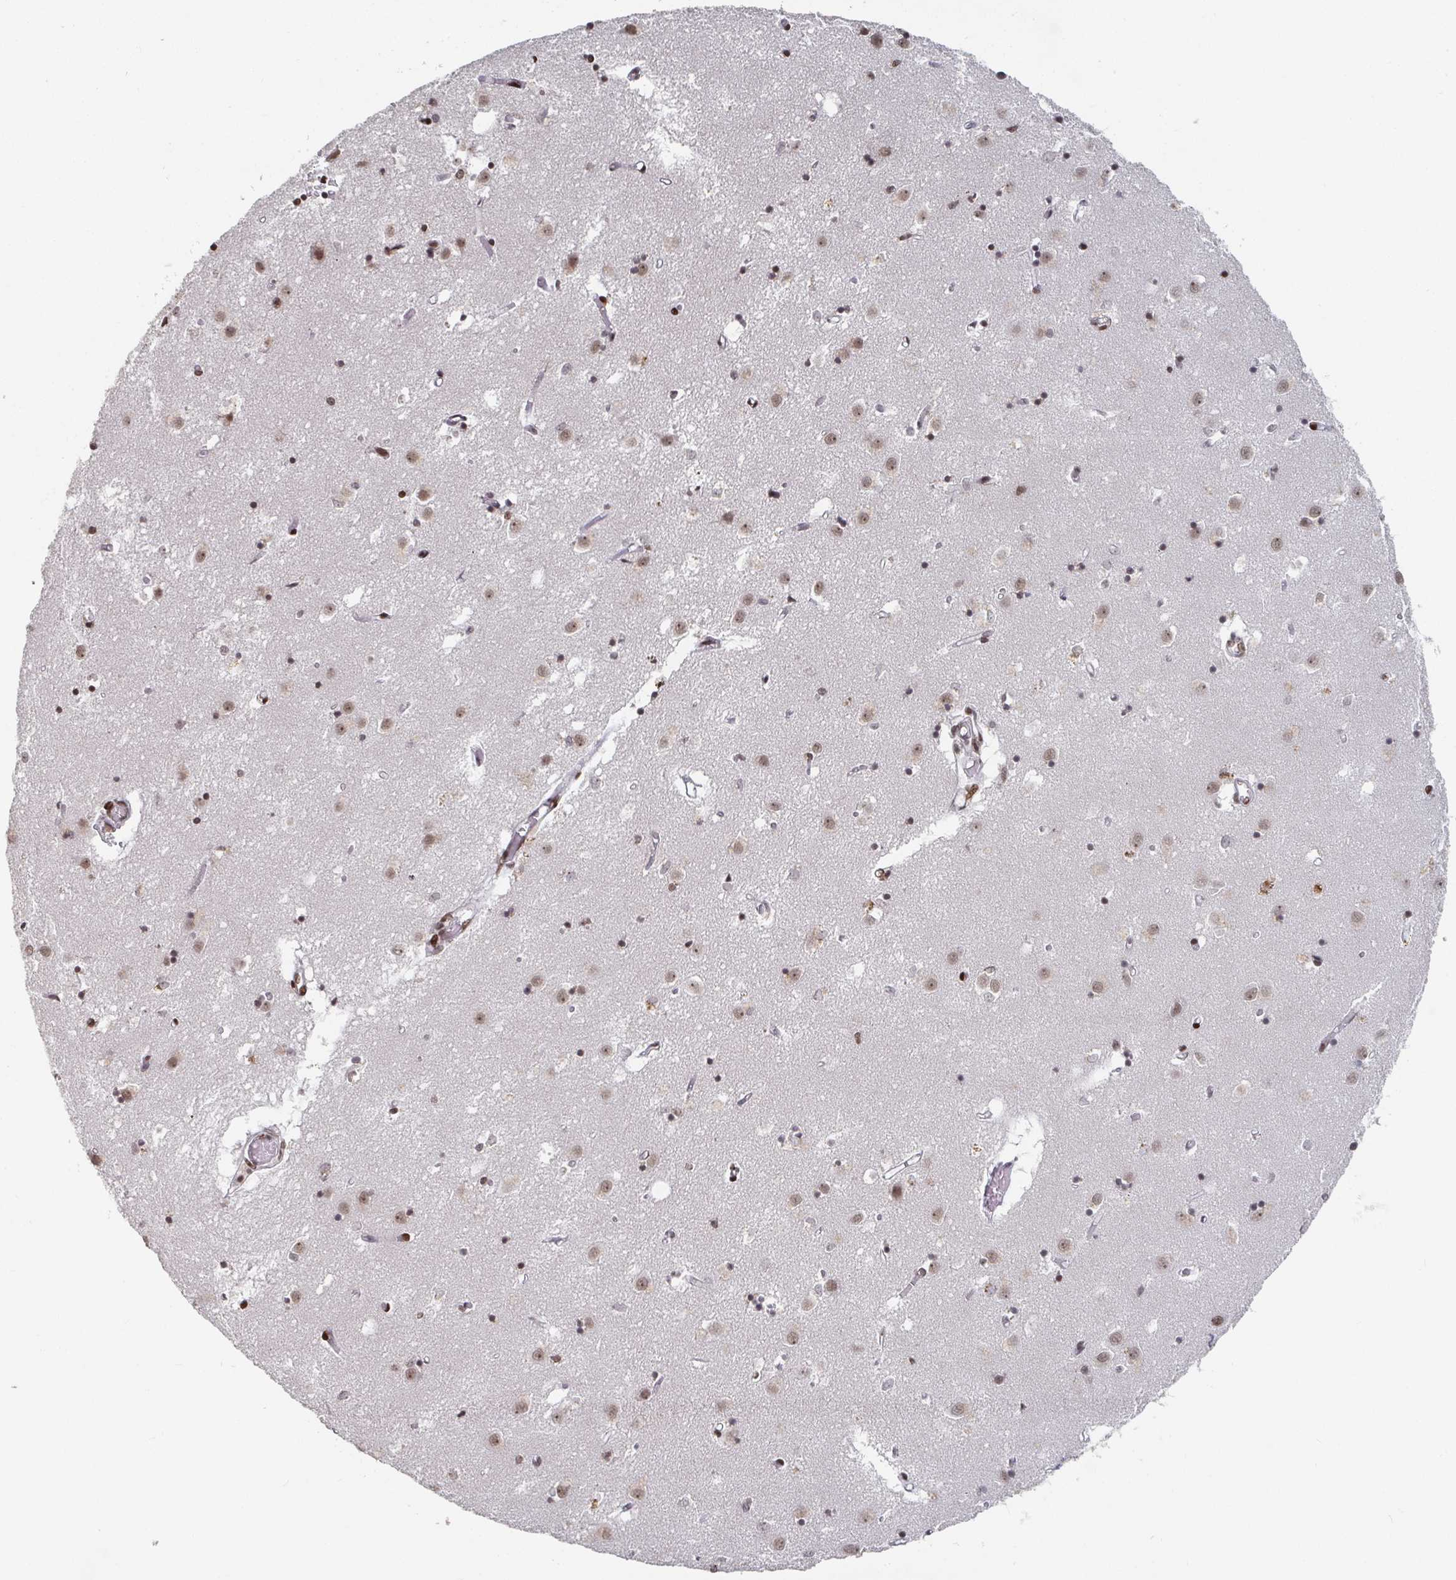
{"staining": {"intensity": "moderate", "quantity": "<25%", "location": "nuclear"}, "tissue": "caudate", "cell_type": "Glial cells", "image_type": "normal", "snomed": [{"axis": "morphology", "description": "Normal tissue, NOS"}, {"axis": "topography", "description": "Lateral ventricle wall"}], "caption": "This is a micrograph of IHC staining of normal caudate, which shows moderate positivity in the nuclear of glial cells.", "gene": "ZDHHC12", "patient": {"sex": "male", "age": 70}}